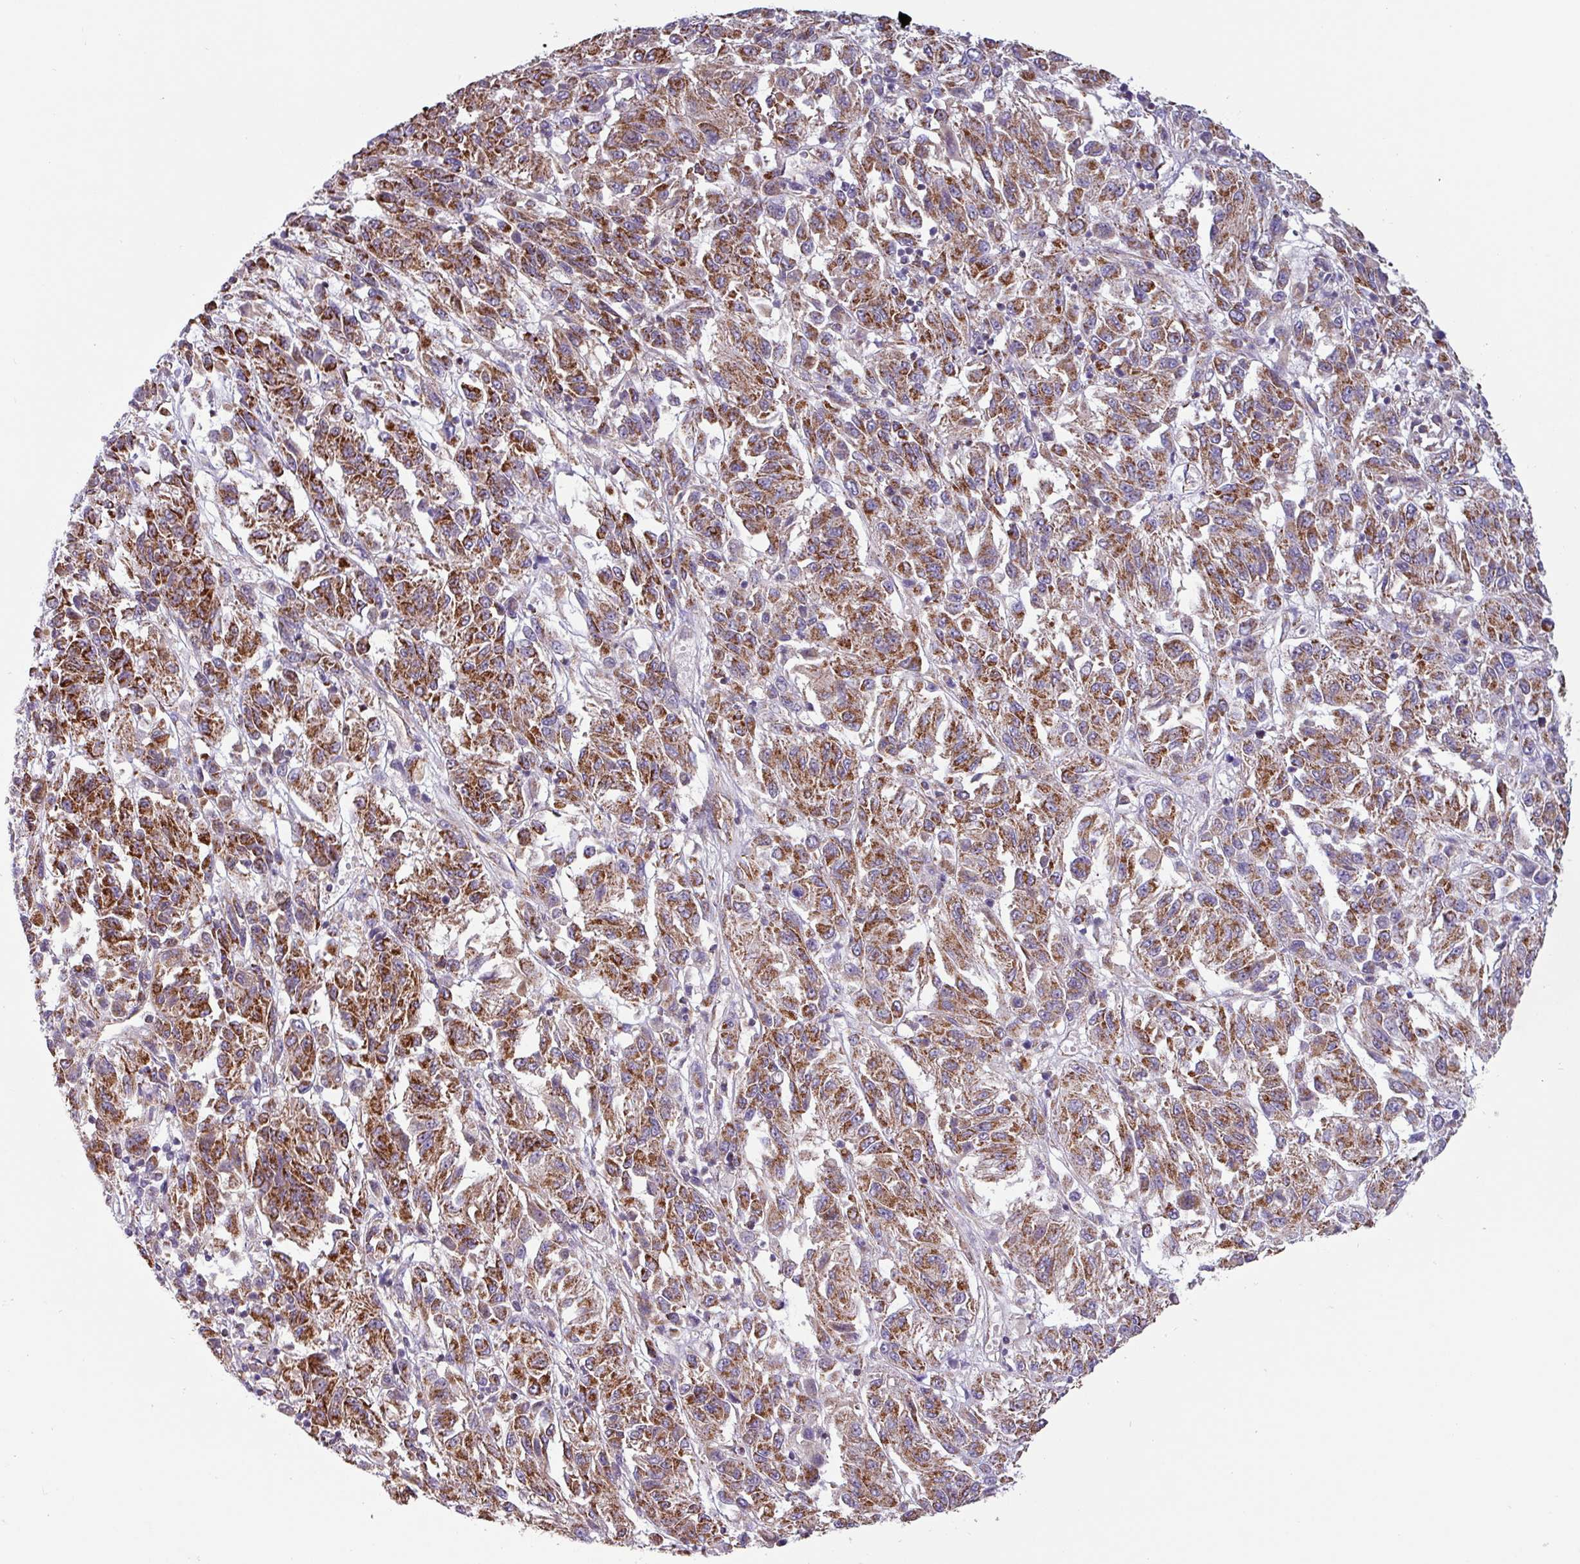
{"staining": {"intensity": "moderate", "quantity": ">75%", "location": "cytoplasmic/membranous"}, "tissue": "melanoma", "cell_type": "Tumor cells", "image_type": "cancer", "snomed": [{"axis": "morphology", "description": "Malignant melanoma, Metastatic site"}, {"axis": "topography", "description": "Lung"}], "caption": "Moderate cytoplasmic/membranous protein expression is present in approximately >75% of tumor cells in melanoma.", "gene": "CAMK1", "patient": {"sex": "male", "age": 64}}